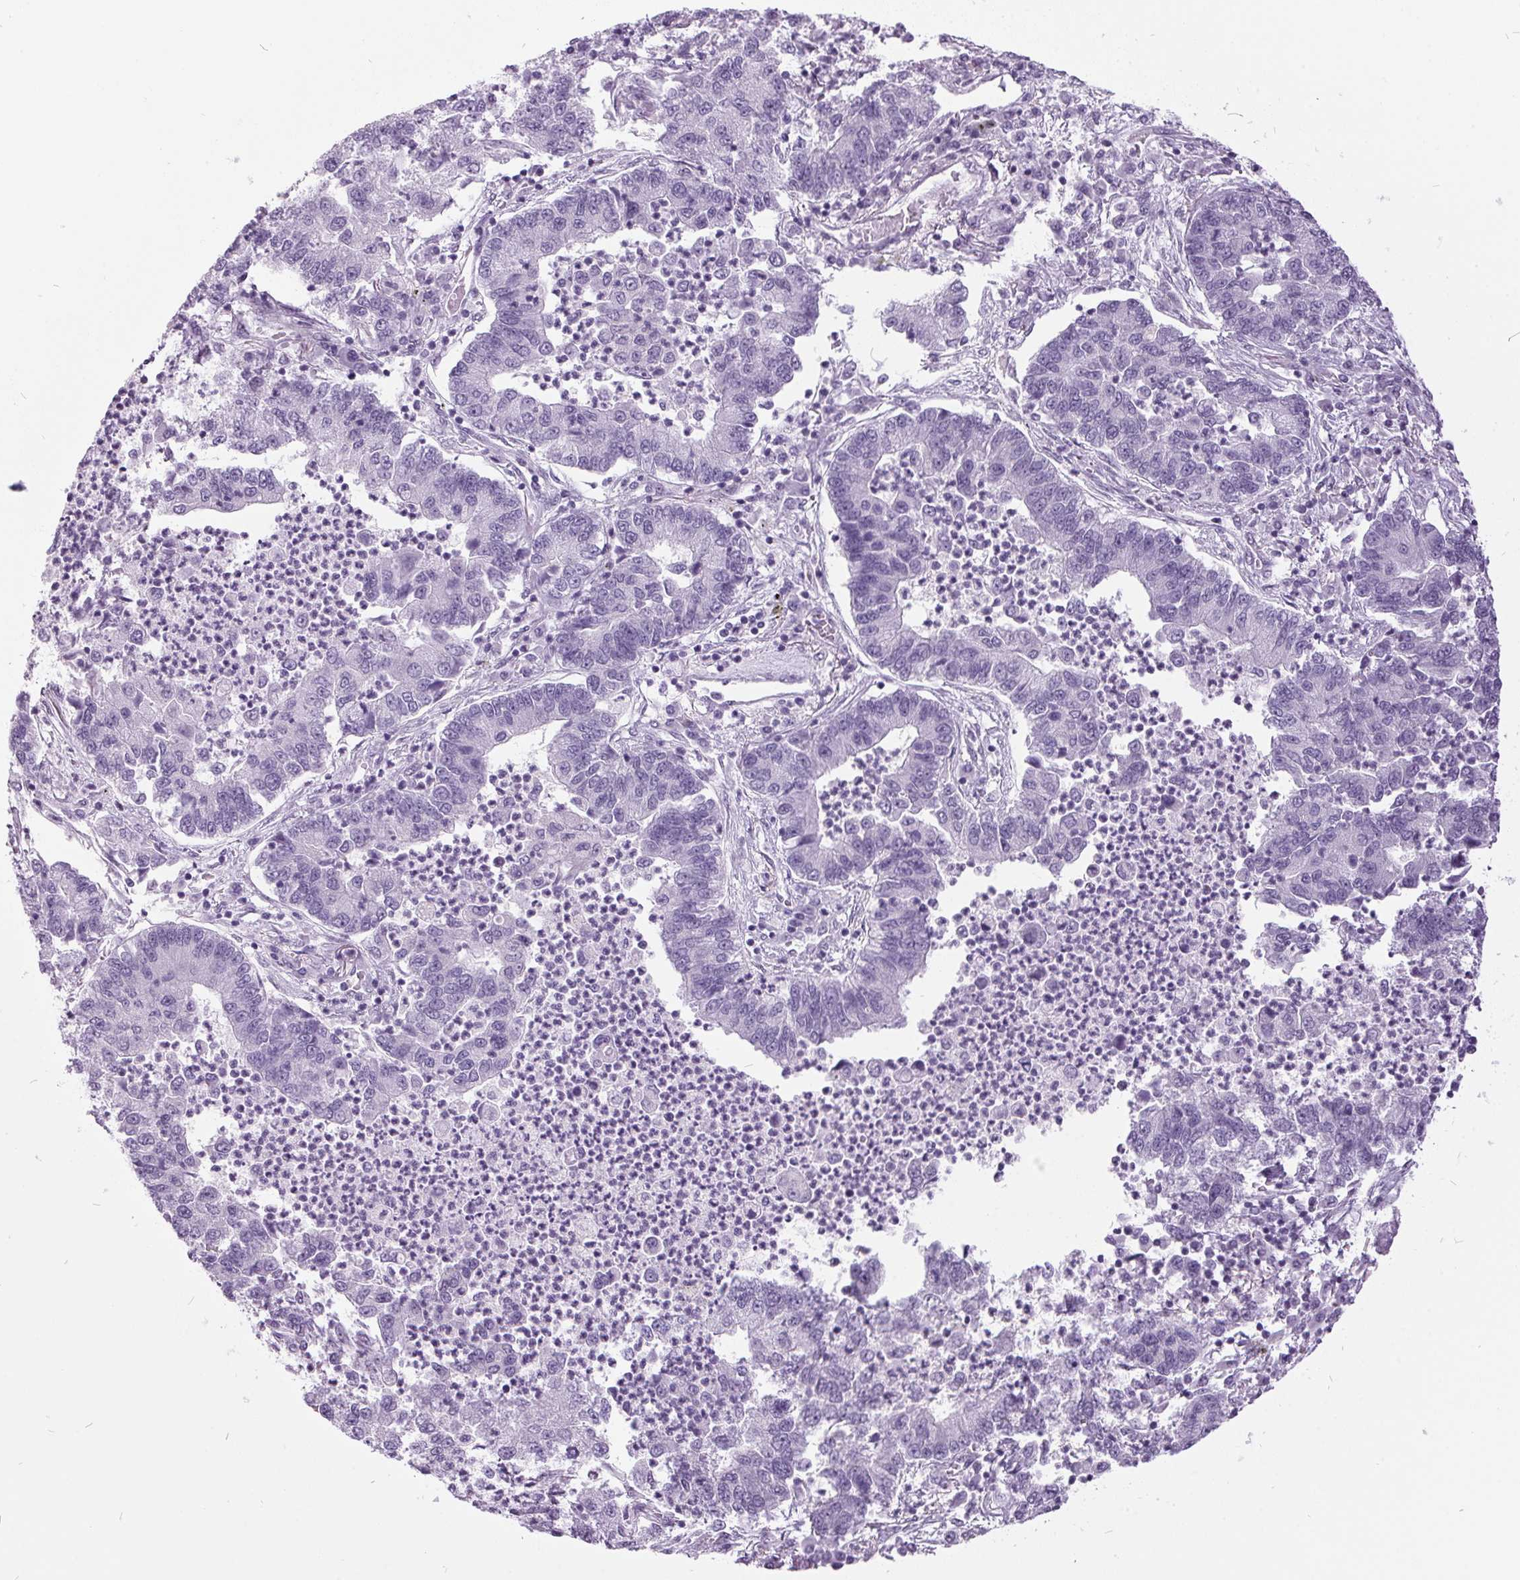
{"staining": {"intensity": "negative", "quantity": "none", "location": "none"}, "tissue": "lung cancer", "cell_type": "Tumor cells", "image_type": "cancer", "snomed": [{"axis": "morphology", "description": "Adenocarcinoma, NOS"}, {"axis": "topography", "description": "Lung"}], "caption": "Immunohistochemistry image of lung adenocarcinoma stained for a protein (brown), which exhibits no staining in tumor cells.", "gene": "ODAD2", "patient": {"sex": "female", "age": 57}}